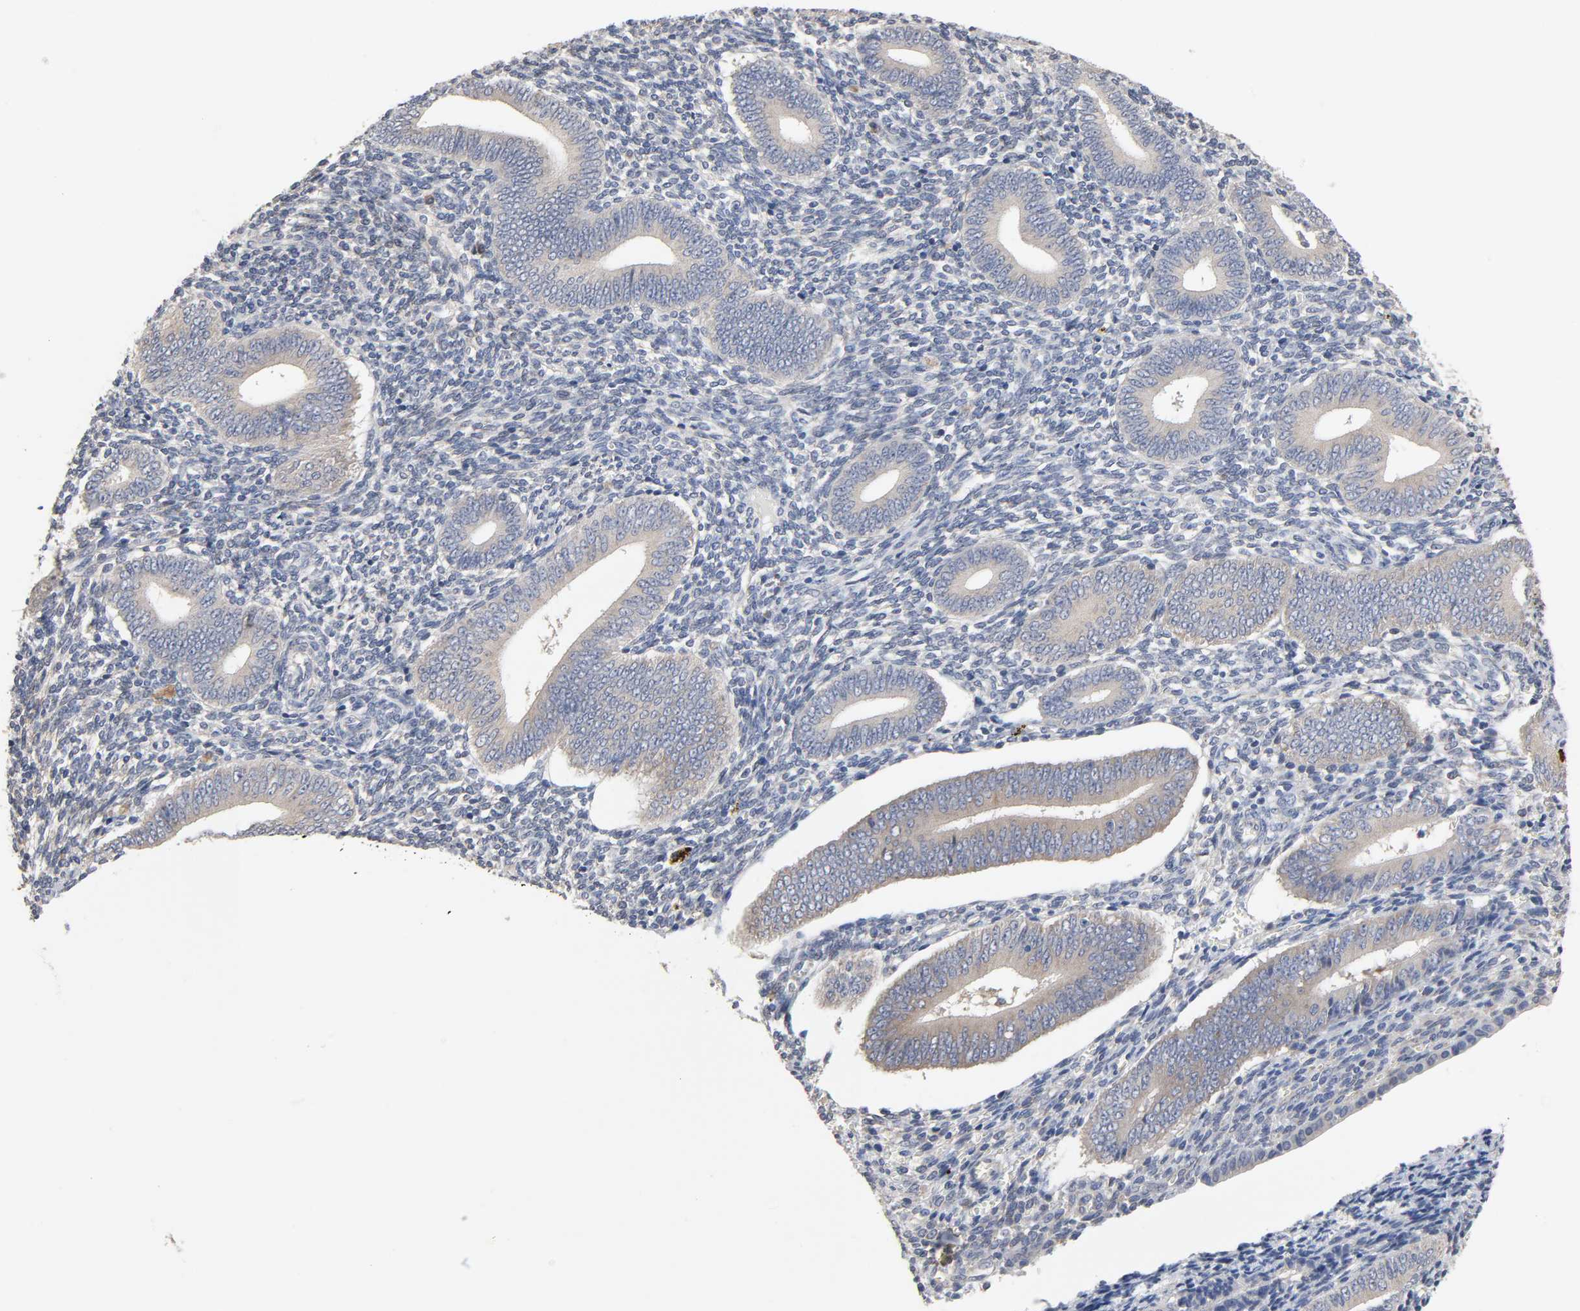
{"staining": {"intensity": "negative", "quantity": "none", "location": "none"}, "tissue": "endometrium", "cell_type": "Cells in endometrial stroma", "image_type": "normal", "snomed": [{"axis": "morphology", "description": "Normal tissue, NOS"}, {"axis": "topography", "description": "Uterus"}, {"axis": "topography", "description": "Endometrium"}], "caption": "DAB immunohistochemical staining of normal endometrium reveals no significant expression in cells in endometrial stroma. (DAB immunohistochemistry visualized using brightfield microscopy, high magnification).", "gene": "HDLBP", "patient": {"sex": "female", "age": 33}}